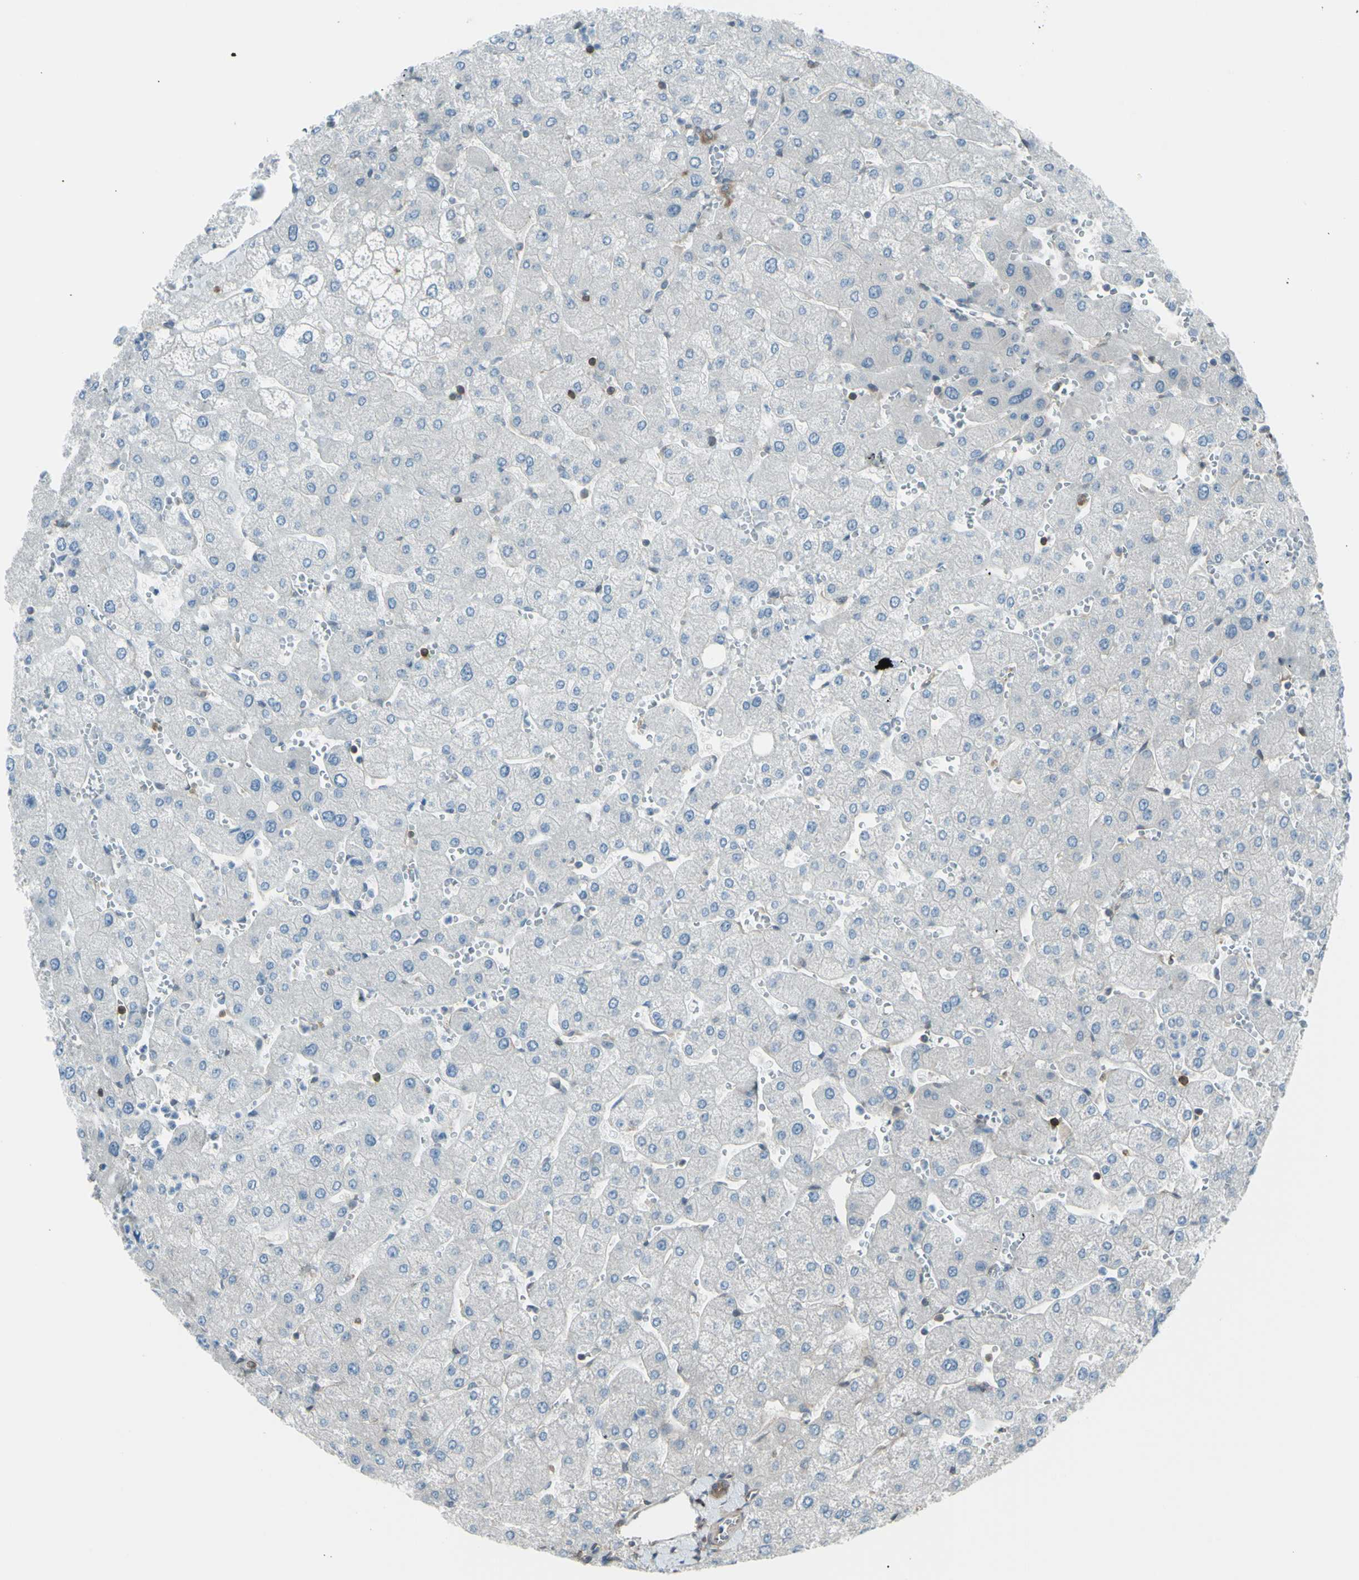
{"staining": {"intensity": "moderate", "quantity": ">75%", "location": "cytoplasmic/membranous"}, "tissue": "liver", "cell_type": "Cholangiocytes", "image_type": "normal", "snomed": [{"axis": "morphology", "description": "Normal tissue, NOS"}, {"axis": "topography", "description": "Liver"}], "caption": "Immunohistochemistry histopathology image of benign human liver stained for a protein (brown), which displays medium levels of moderate cytoplasmic/membranous staining in about >75% of cholangiocytes.", "gene": "YWHAQ", "patient": {"sex": "male", "age": 55}}